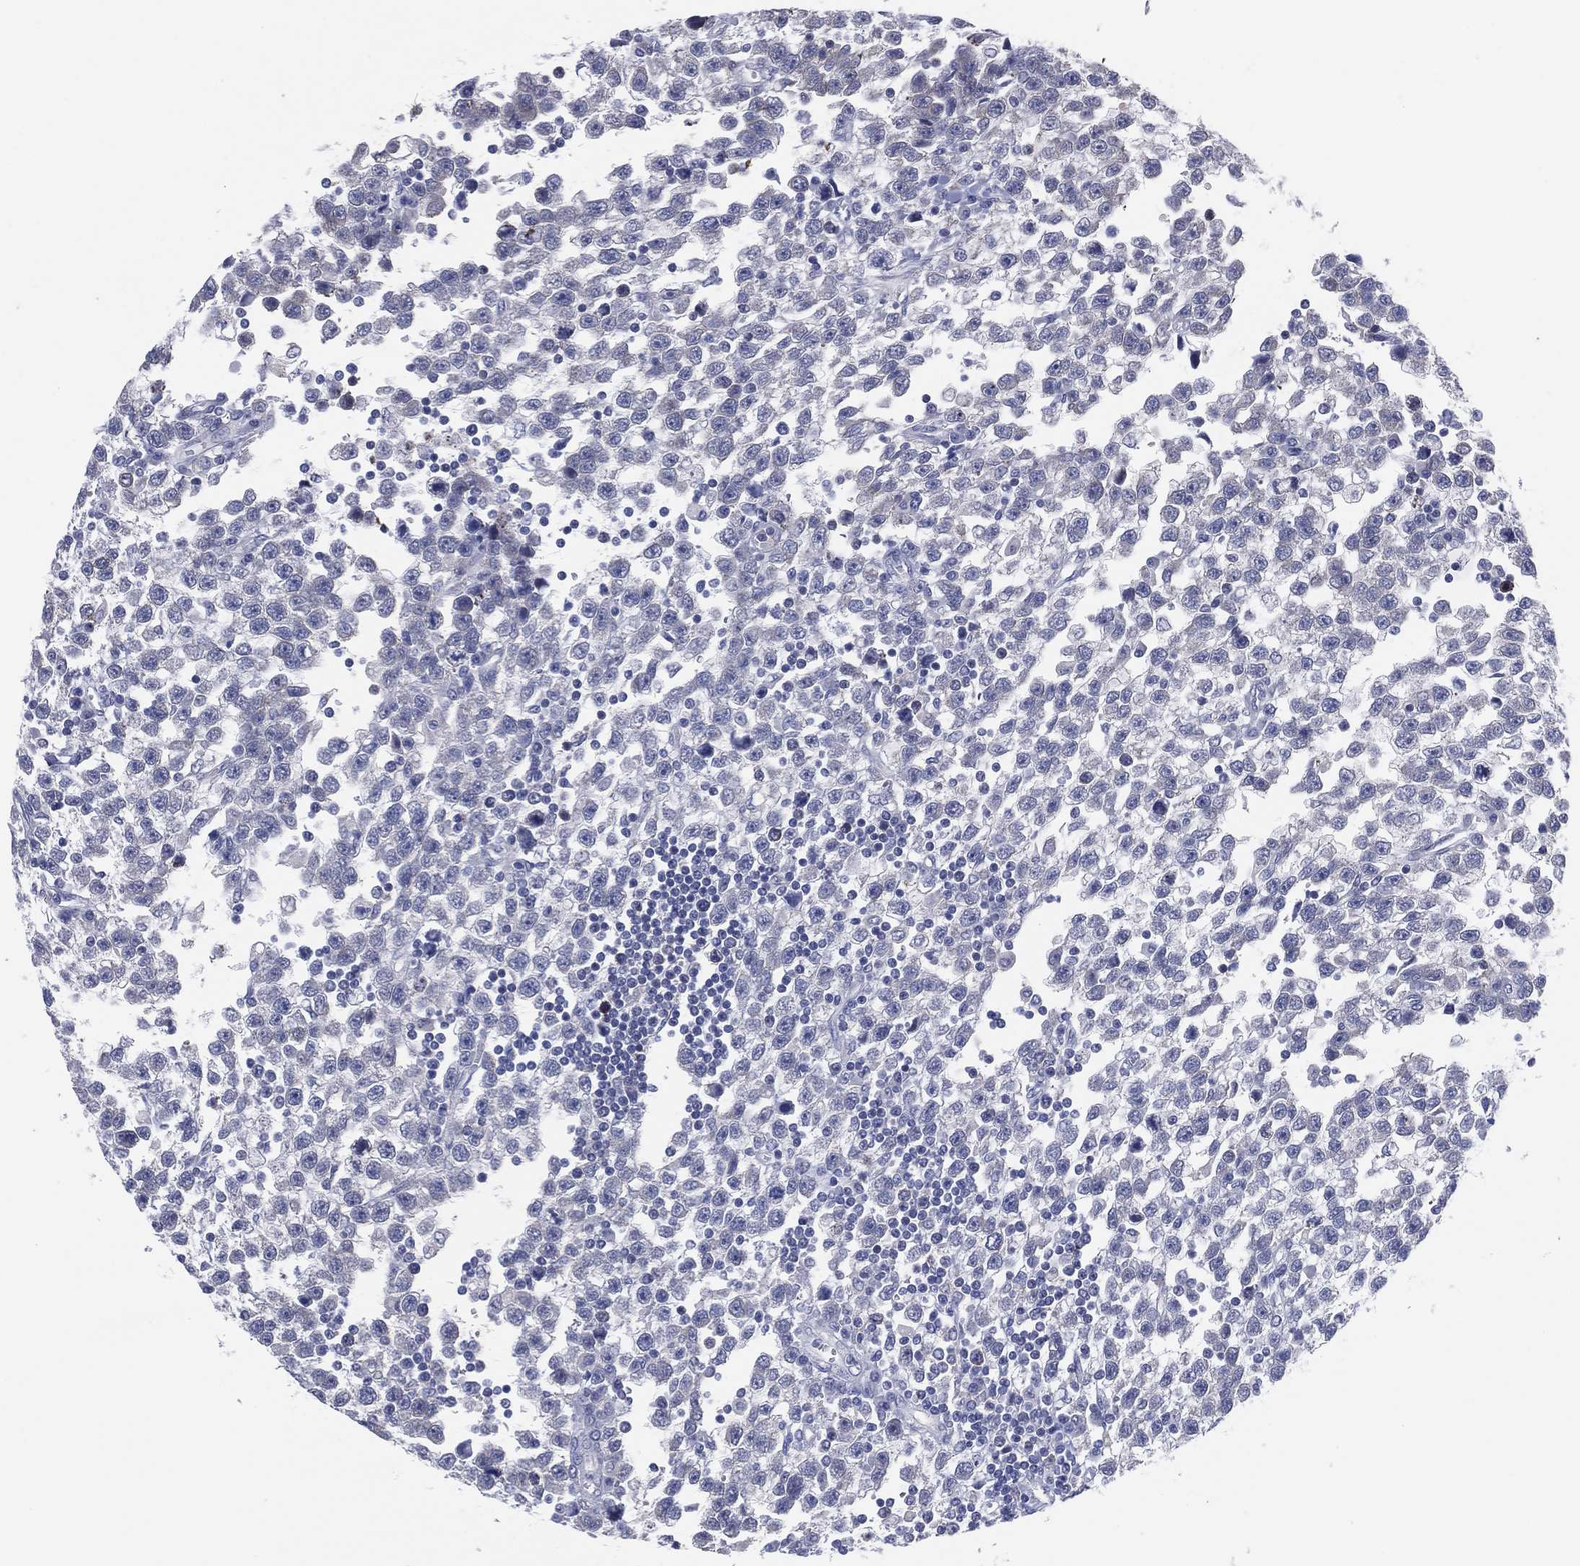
{"staining": {"intensity": "negative", "quantity": "none", "location": "none"}, "tissue": "testis cancer", "cell_type": "Tumor cells", "image_type": "cancer", "snomed": [{"axis": "morphology", "description": "Seminoma, NOS"}, {"axis": "topography", "description": "Testis"}], "caption": "An IHC micrograph of seminoma (testis) is shown. There is no staining in tumor cells of seminoma (testis).", "gene": "HEATR4", "patient": {"sex": "male", "age": 34}}